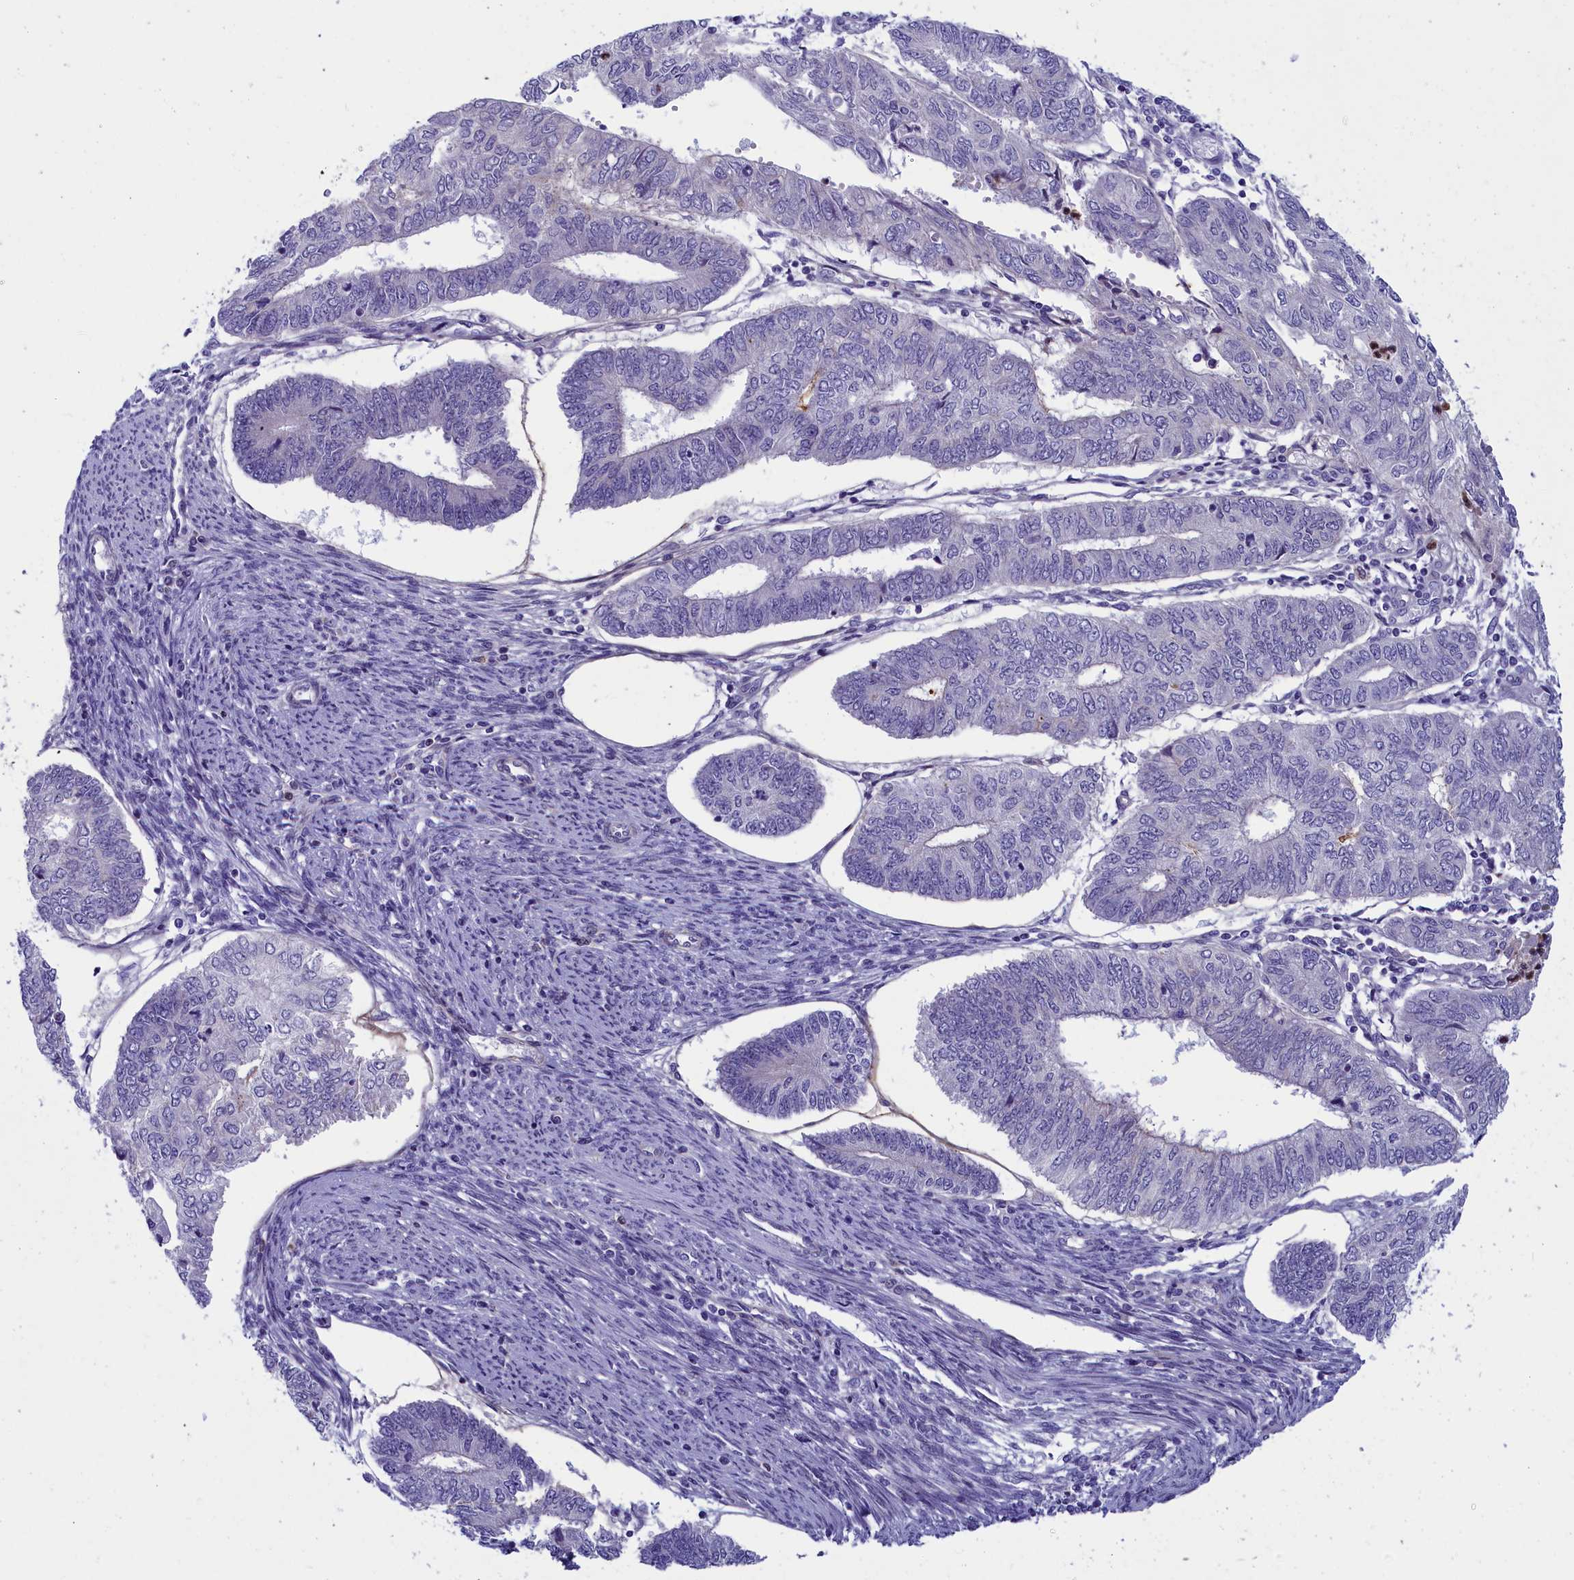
{"staining": {"intensity": "negative", "quantity": "none", "location": "none"}, "tissue": "endometrial cancer", "cell_type": "Tumor cells", "image_type": "cancer", "snomed": [{"axis": "morphology", "description": "Adenocarcinoma, NOS"}, {"axis": "topography", "description": "Endometrium"}], "caption": "Tumor cells are negative for protein expression in human adenocarcinoma (endometrial).", "gene": "LOXL1", "patient": {"sex": "female", "age": 68}}